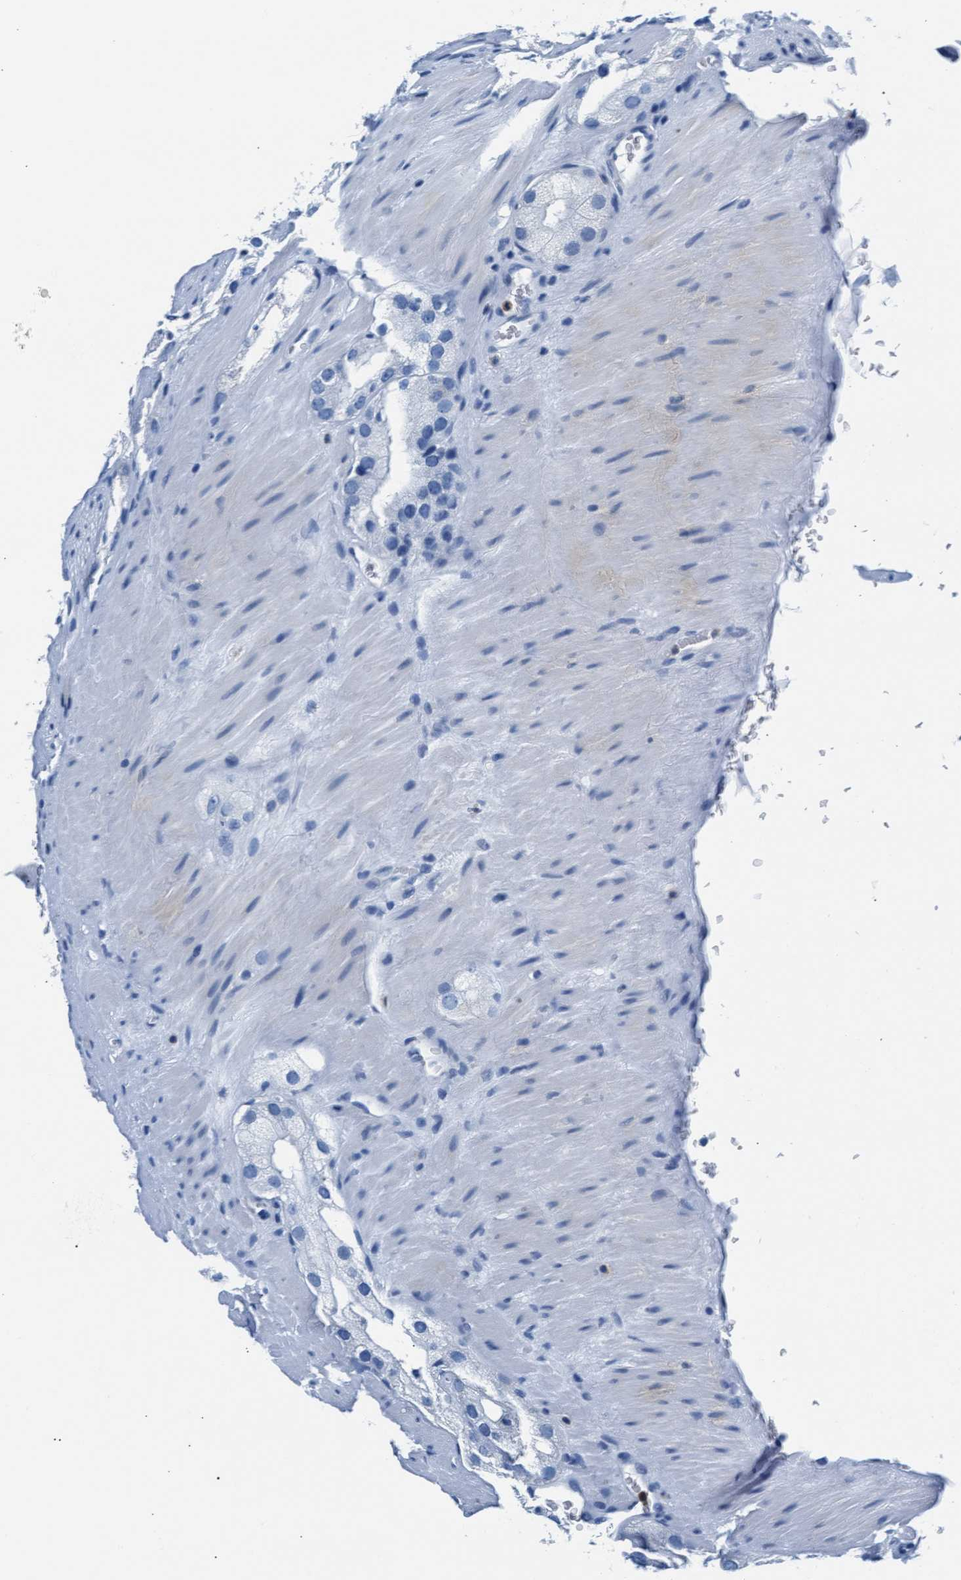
{"staining": {"intensity": "negative", "quantity": "none", "location": "none"}, "tissue": "prostate cancer", "cell_type": "Tumor cells", "image_type": "cancer", "snomed": [{"axis": "morphology", "description": "Adenocarcinoma, High grade"}, {"axis": "topography", "description": "Prostate"}], "caption": "The immunohistochemistry (IHC) histopathology image has no significant expression in tumor cells of prostate cancer tissue.", "gene": "MMP8", "patient": {"sex": "male", "age": 63}}